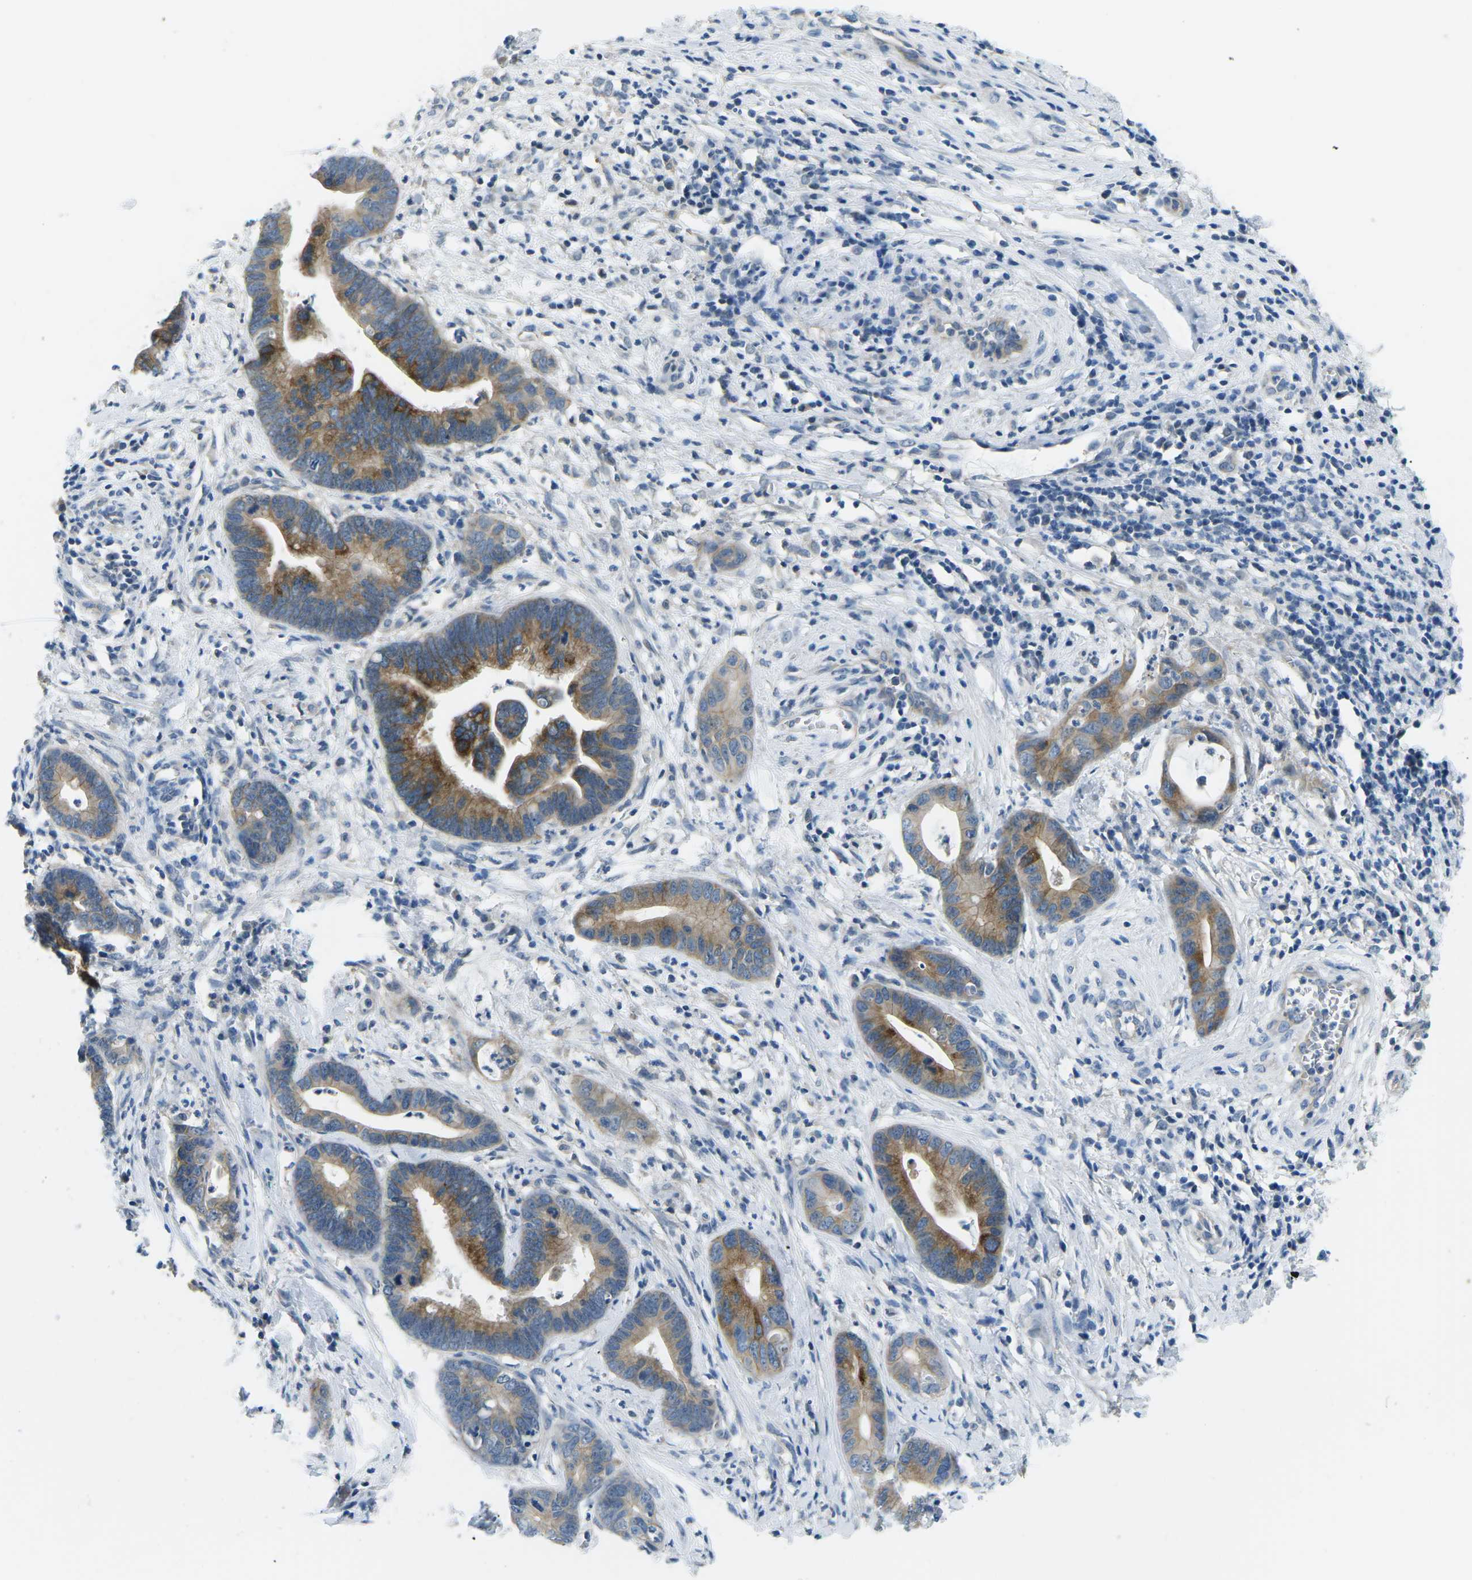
{"staining": {"intensity": "moderate", "quantity": ">75%", "location": "cytoplasmic/membranous"}, "tissue": "cervical cancer", "cell_type": "Tumor cells", "image_type": "cancer", "snomed": [{"axis": "morphology", "description": "Adenocarcinoma, NOS"}, {"axis": "topography", "description": "Cervix"}], "caption": "Protein staining of cervical cancer tissue exhibits moderate cytoplasmic/membranous staining in approximately >75% of tumor cells.", "gene": "CTNND1", "patient": {"sex": "female", "age": 44}}